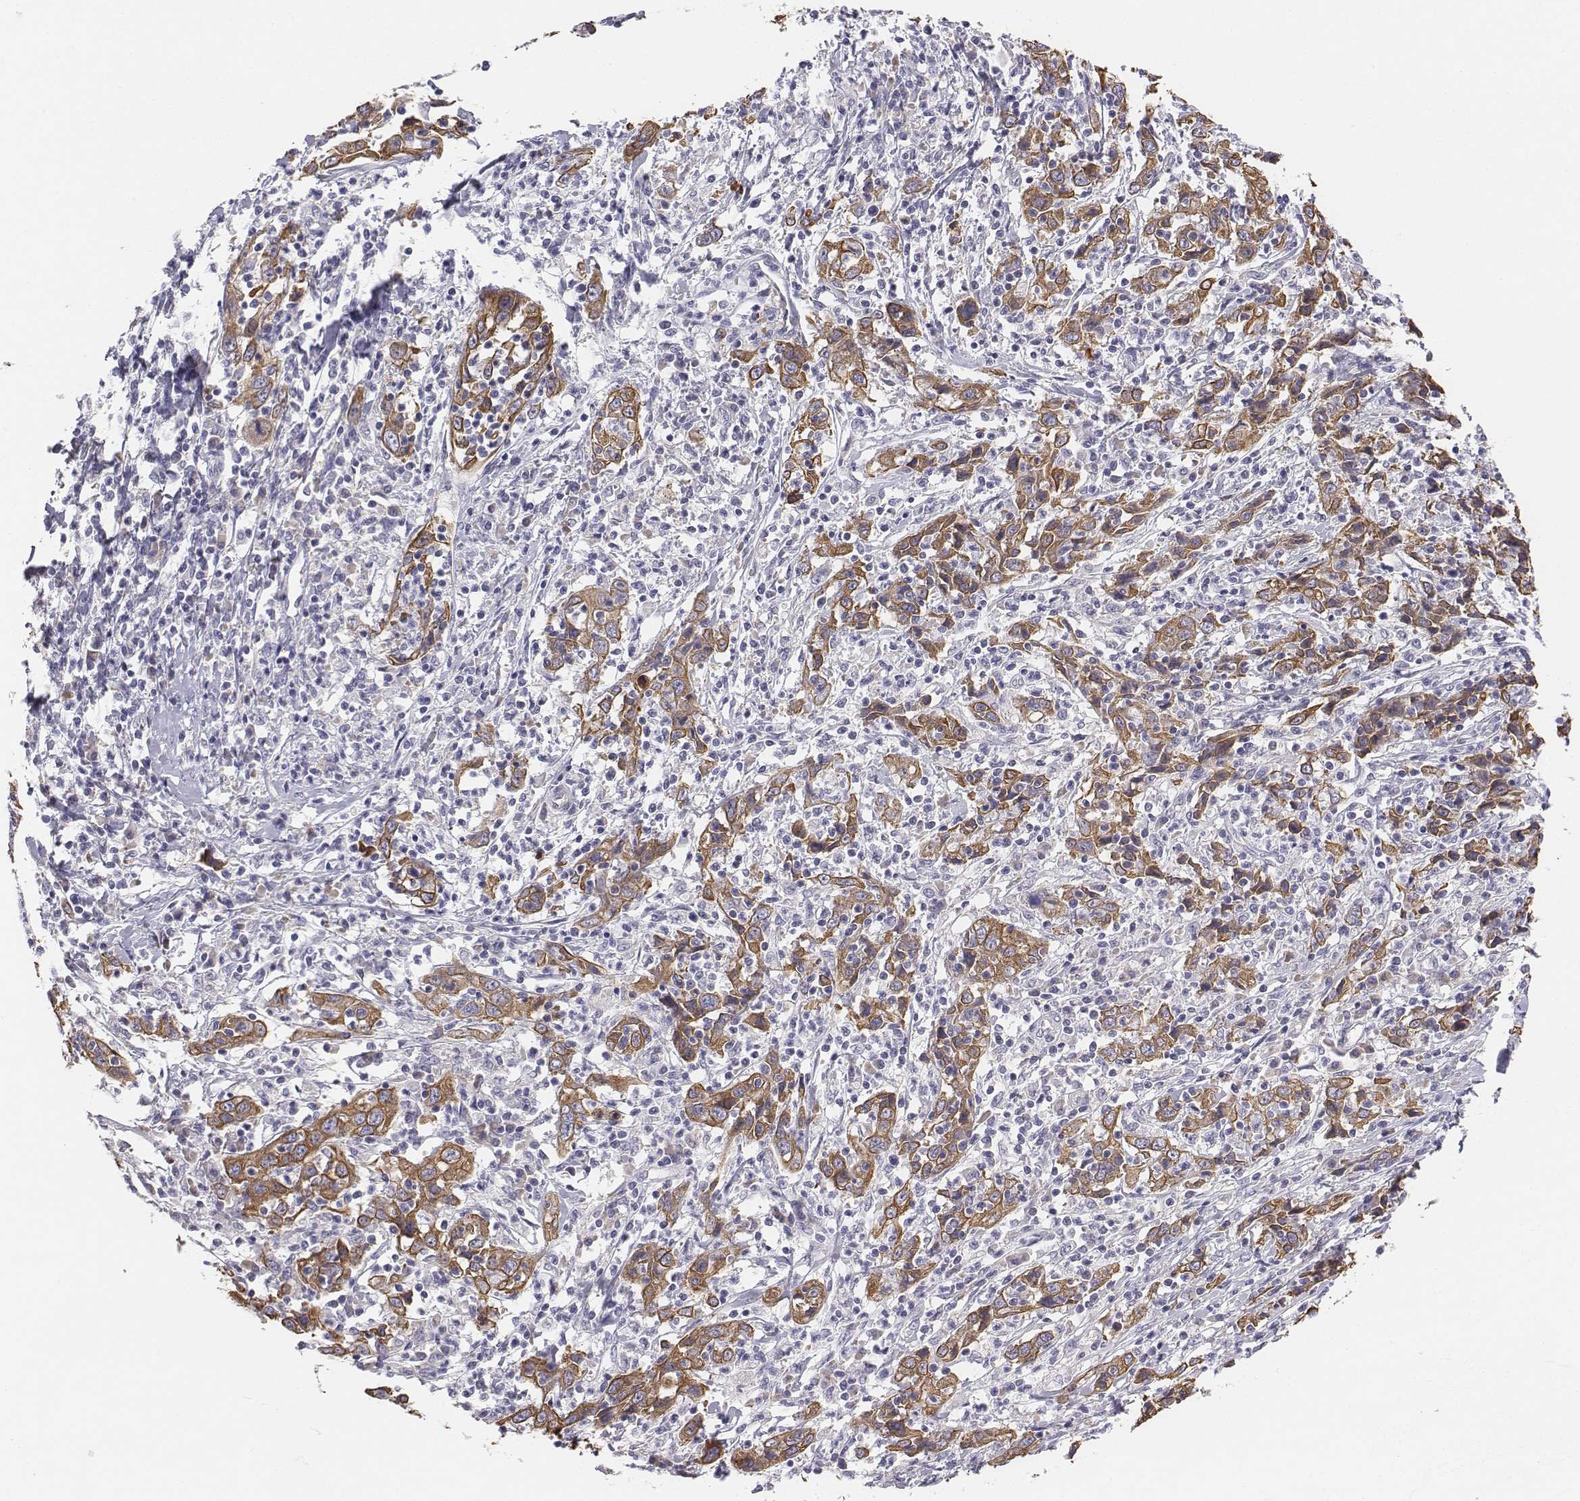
{"staining": {"intensity": "moderate", "quantity": ">75%", "location": "cytoplasmic/membranous"}, "tissue": "cervical cancer", "cell_type": "Tumor cells", "image_type": "cancer", "snomed": [{"axis": "morphology", "description": "Squamous cell carcinoma, NOS"}, {"axis": "topography", "description": "Cervix"}], "caption": "A brown stain shows moderate cytoplasmic/membranous staining of a protein in cervical cancer tumor cells.", "gene": "CHST14", "patient": {"sex": "female", "age": 46}}